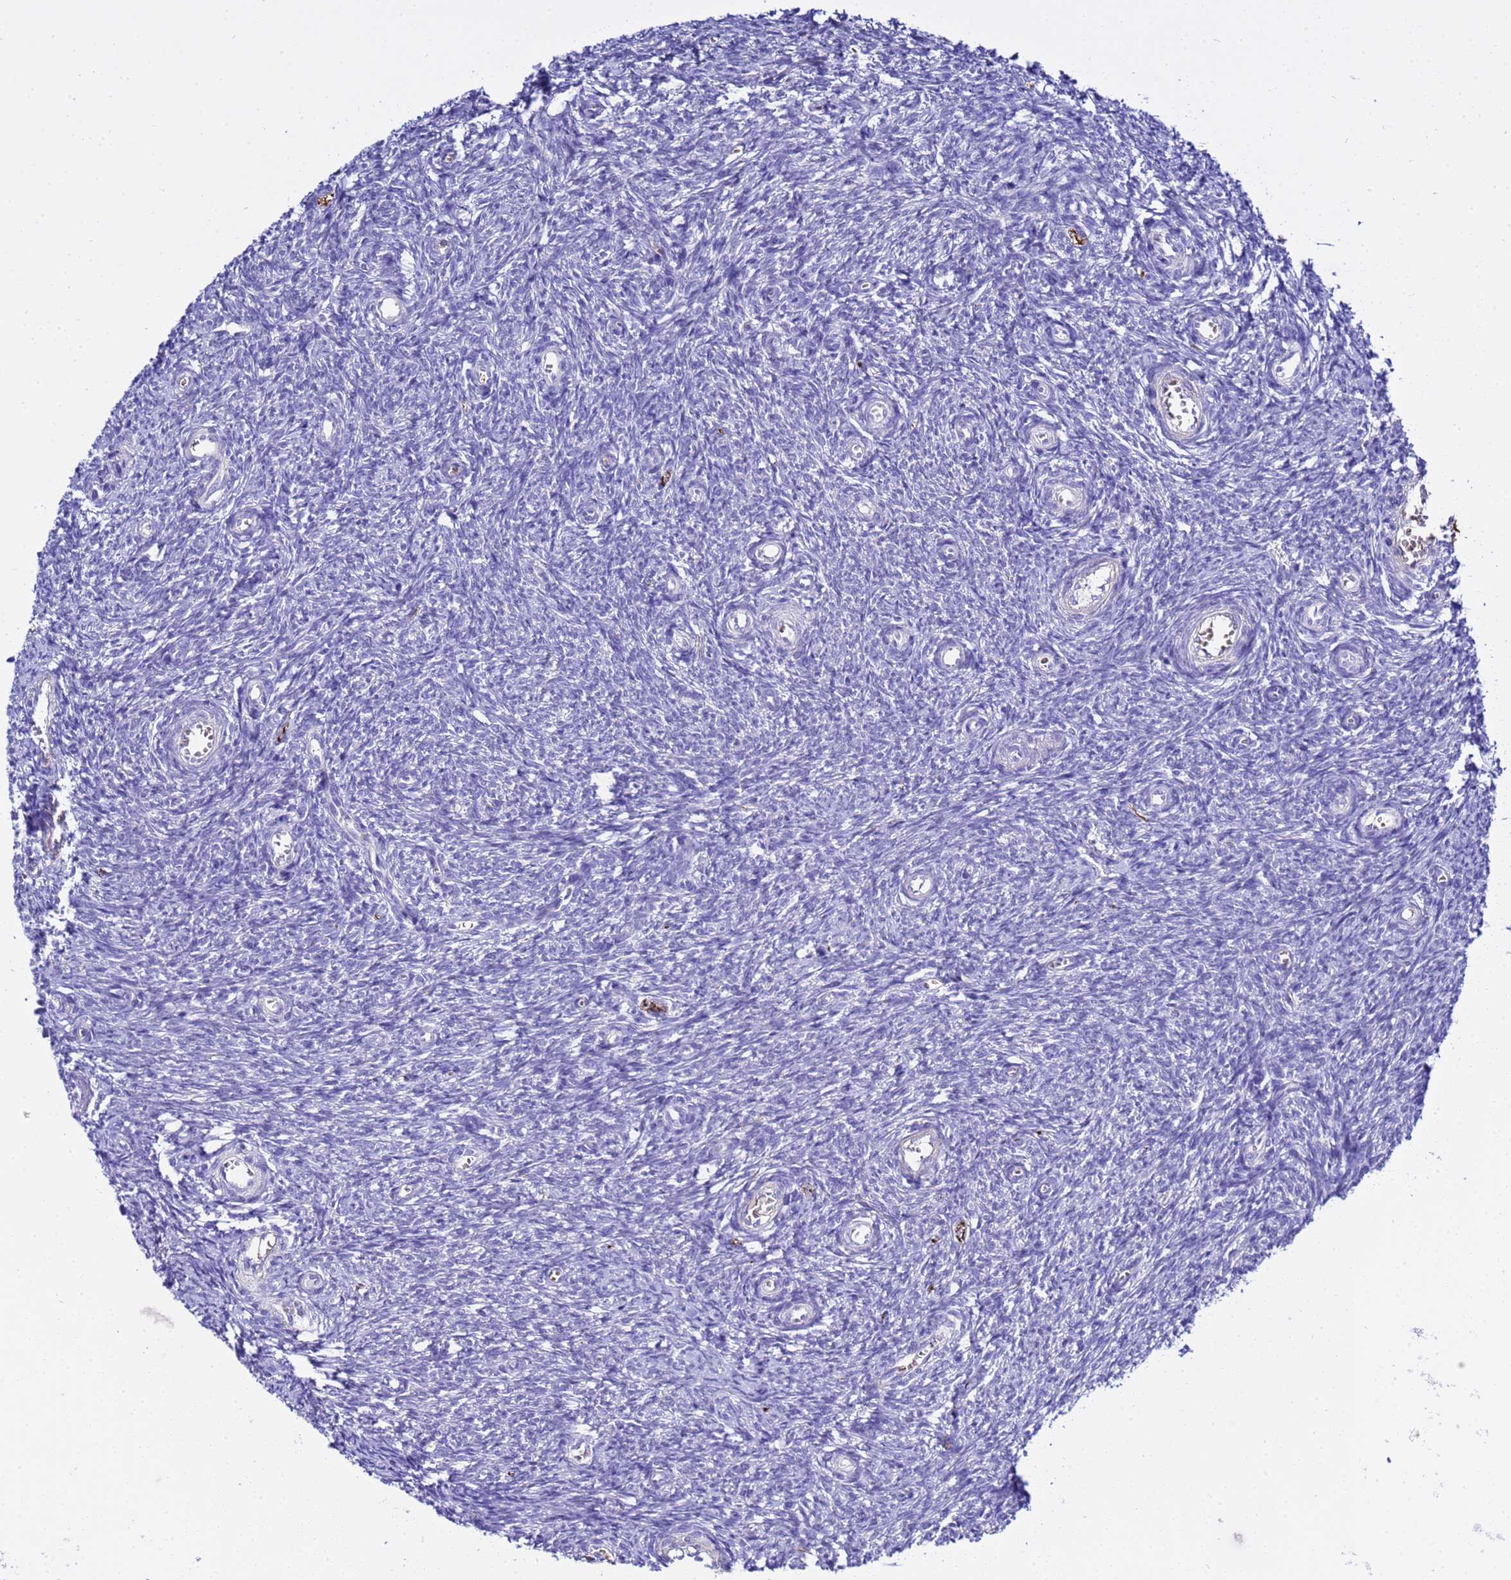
{"staining": {"intensity": "negative", "quantity": "none", "location": "none"}, "tissue": "ovary", "cell_type": "Ovarian stroma cells", "image_type": "normal", "snomed": [{"axis": "morphology", "description": "Normal tissue, NOS"}, {"axis": "topography", "description": "Ovary"}], "caption": "Ovary stained for a protein using IHC shows no positivity ovarian stroma cells.", "gene": "USP18", "patient": {"sex": "female", "age": 44}}